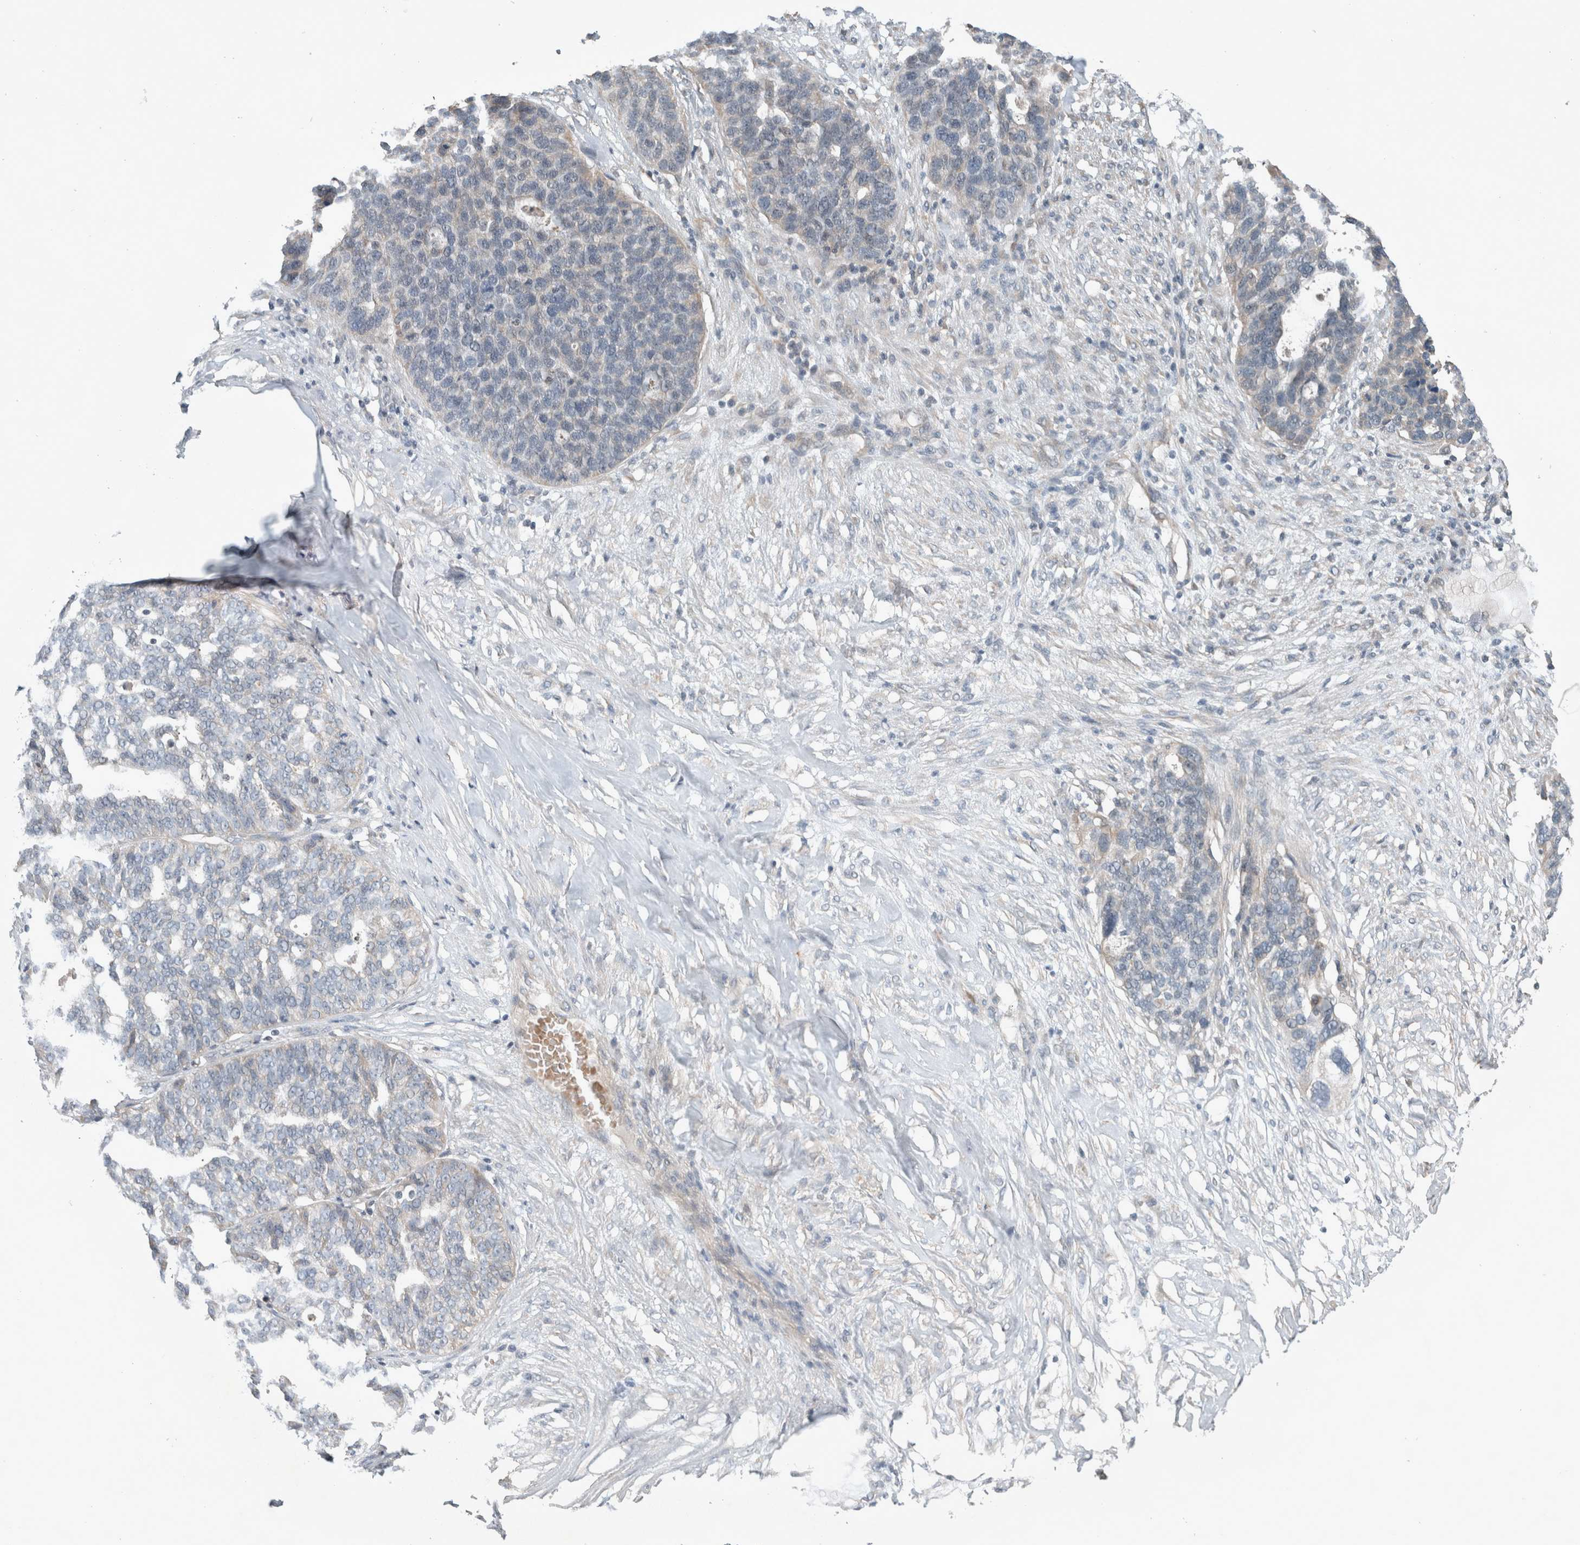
{"staining": {"intensity": "negative", "quantity": "none", "location": "none"}, "tissue": "ovarian cancer", "cell_type": "Tumor cells", "image_type": "cancer", "snomed": [{"axis": "morphology", "description": "Cystadenocarcinoma, serous, NOS"}, {"axis": "topography", "description": "Ovary"}], "caption": "The histopathology image exhibits no significant expression in tumor cells of ovarian cancer.", "gene": "JADE2", "patient": {"sex": "female", "age": 59}}